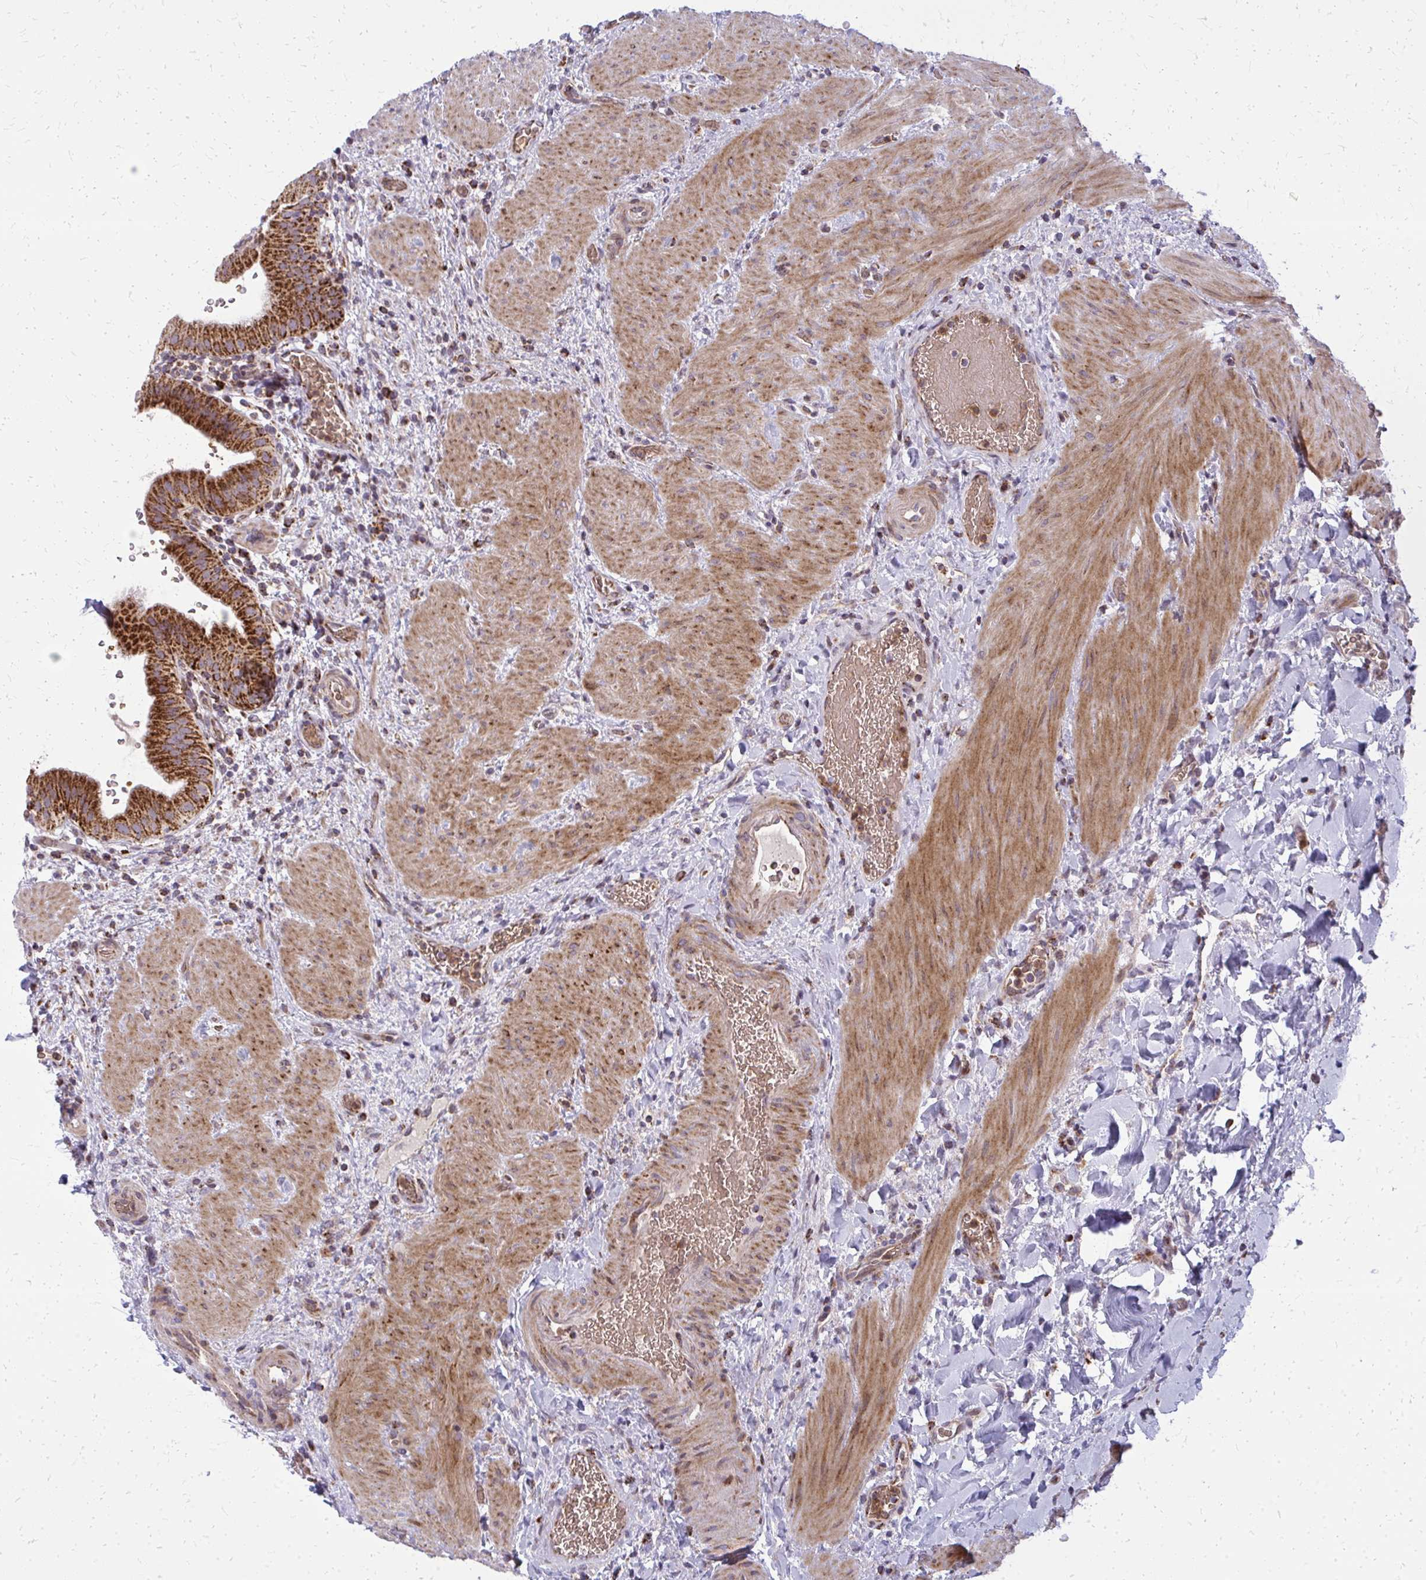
{"staining": {"intensity": "strong", "quantity": ">75%", "location": "cytoplasmic/membranous"}, "tissue": "gallbladder", "cell_type": "Glandular cells", "image_type": "normal", "snomed": [{"axis": "morphology", "description": "Normal tissue, NOS"}, {"axis": "topography", "description": "Gallbladder"}], "caption": "Immunohistochemical staining of normal gallbladder displays >75% levels of strong cytoplasmic/membranous protein expression in approximately >75% of glandular cells.", "gene": "MCCC1", "patient": {"sex": "male", "age": 26}}